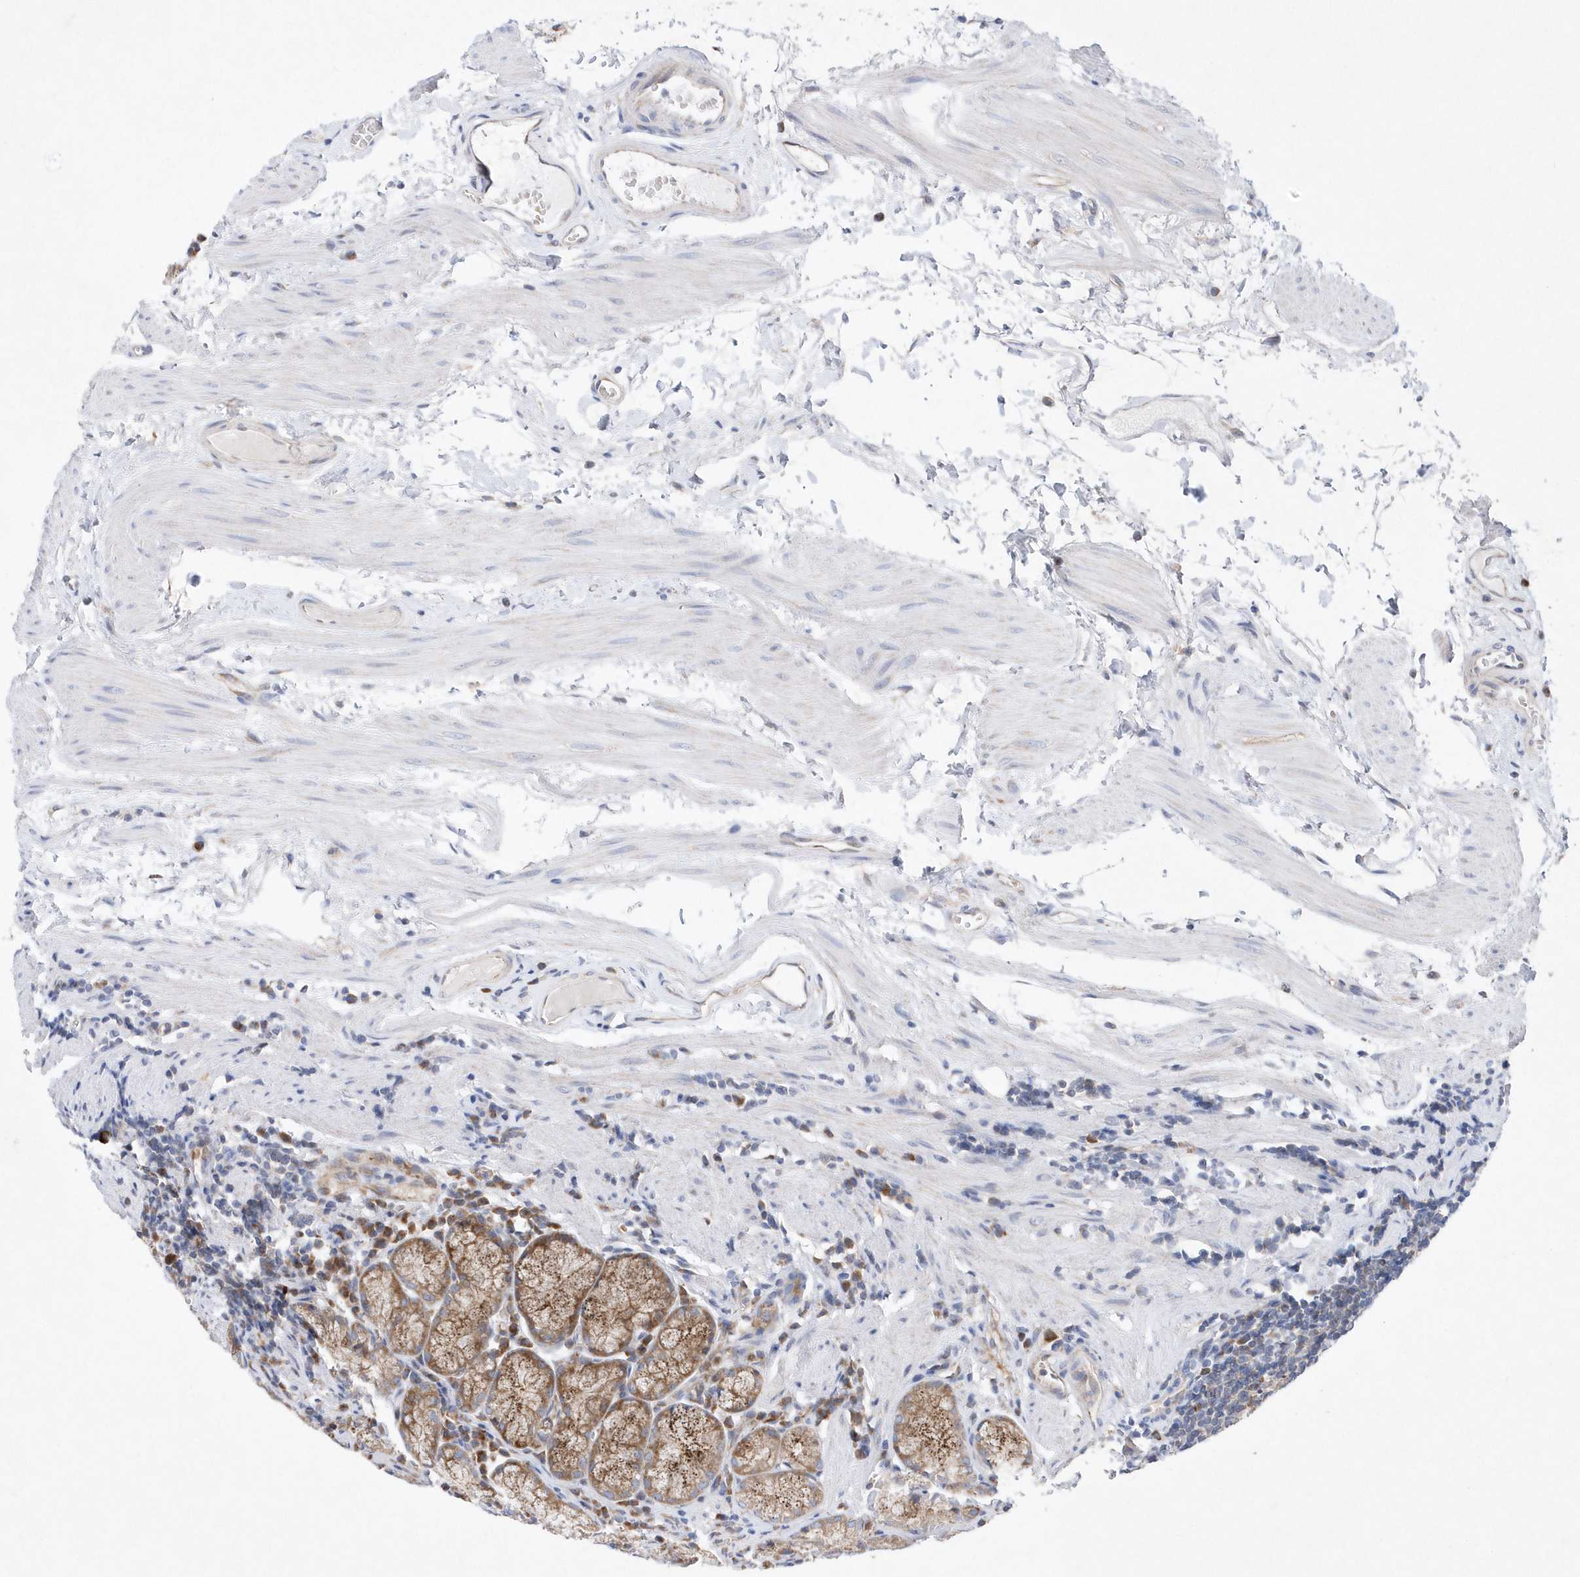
{"staining": {"intensity": "strong", "quantity": "25%-75%", "location": "cytoplasmic/membranous"}, "tissue": "stomach", "cell_type": "Glandular cells", "image_type": "normal", "snomed": [{"axis": "morphology", "description": "Normal tissue, NOS"}, {"axis": "topography", "description": "Stomach"}], "caption": "Benign stomach was stained to show a protein in brown. There is high levels of strong cytoplasmic/membranous staining in approximately 25%-75% of glandular cells. Using DAB (3,3'-diaminobenzidine) (brown) and hematoxylin (blue) stains, captured at high magnification using brightfield microscopy.", "gene": "JKAMP", "patient": {"sex": "male", "age": 55}}